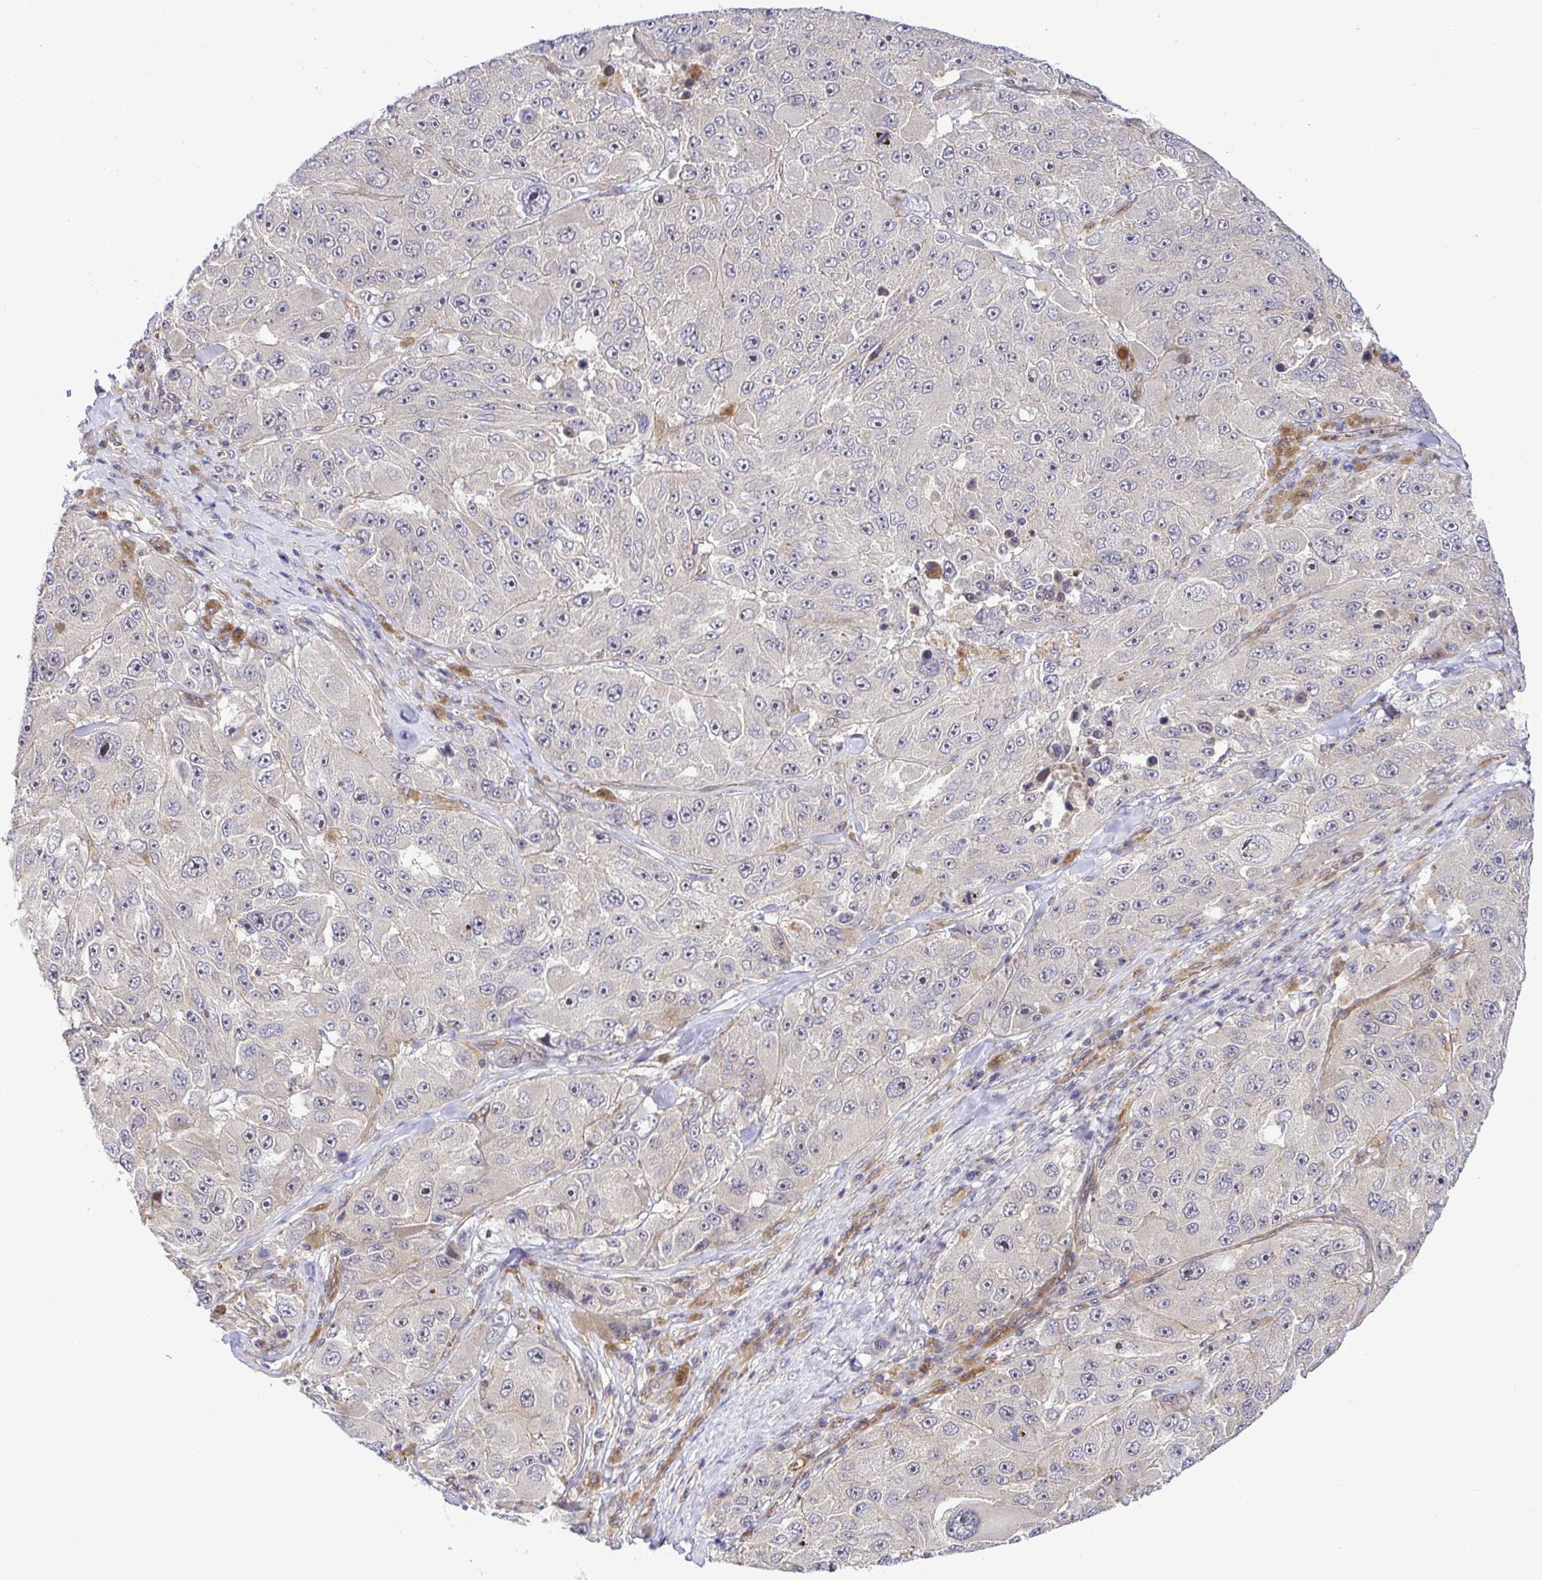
{"staining": {"intensity": "negative", "quantity": "none", "location": "none"}, "tissue": "melanoma", "cell_type": "Tumor cells", "image_type": "cancer", "snomed": [{"axis": "morphology", "description": "Malignant melanoma, Metastatic site"}, {"axis": "topography", "description": "Lymph node"}], "caption": "DAB (3,3'-diaminobenzidine) immunohistochemical staining of human malignant melanoma (metastatic site) demonstrates no significant positivity in tumor cells.", "gene": "TRIM55", "patient": {"sex": "male", "age": 62}}